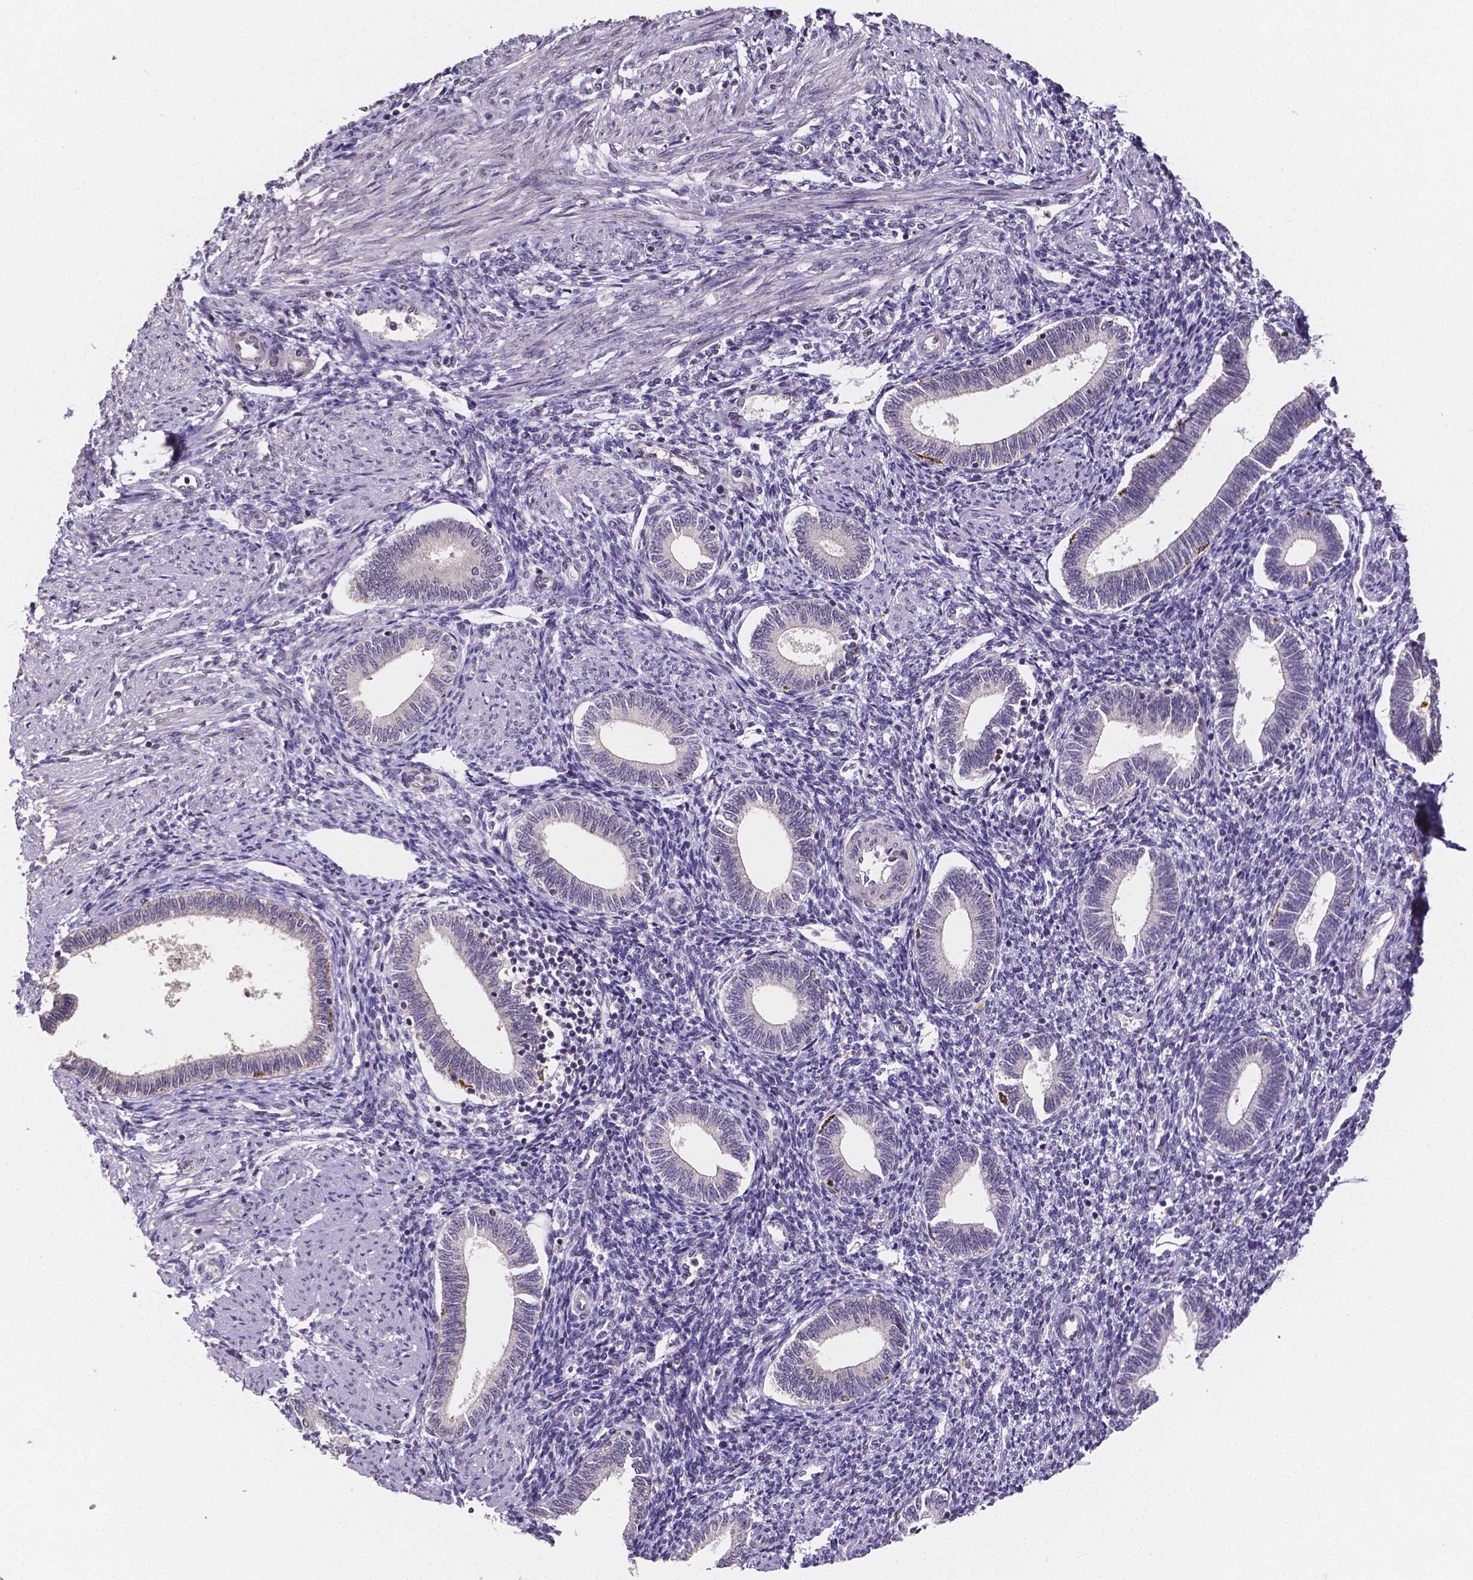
{"staining": {"intensity": "negative", "quantity": "none", "location": "none"}, "tissue": "endometrium", "cell_type": "Cells in endometrial stroma", "image_type": "normal", "snomed": [{"axis": "morphology", "description": "Normal tissue, NOS"}, {"axis": "topography", "description": "Endometrium"}], "caption": "Immunohistochemistry of unremarkable human endometrium shows no expression in cells in endometrial stroma. The staining is performed using DAB (3,3'-diaminobenzidine) brown chromogen with nuclei counter-stained in using hematoxylin.", "gene": "NRGN", "patient": {"sex": "female", "age": 42}}